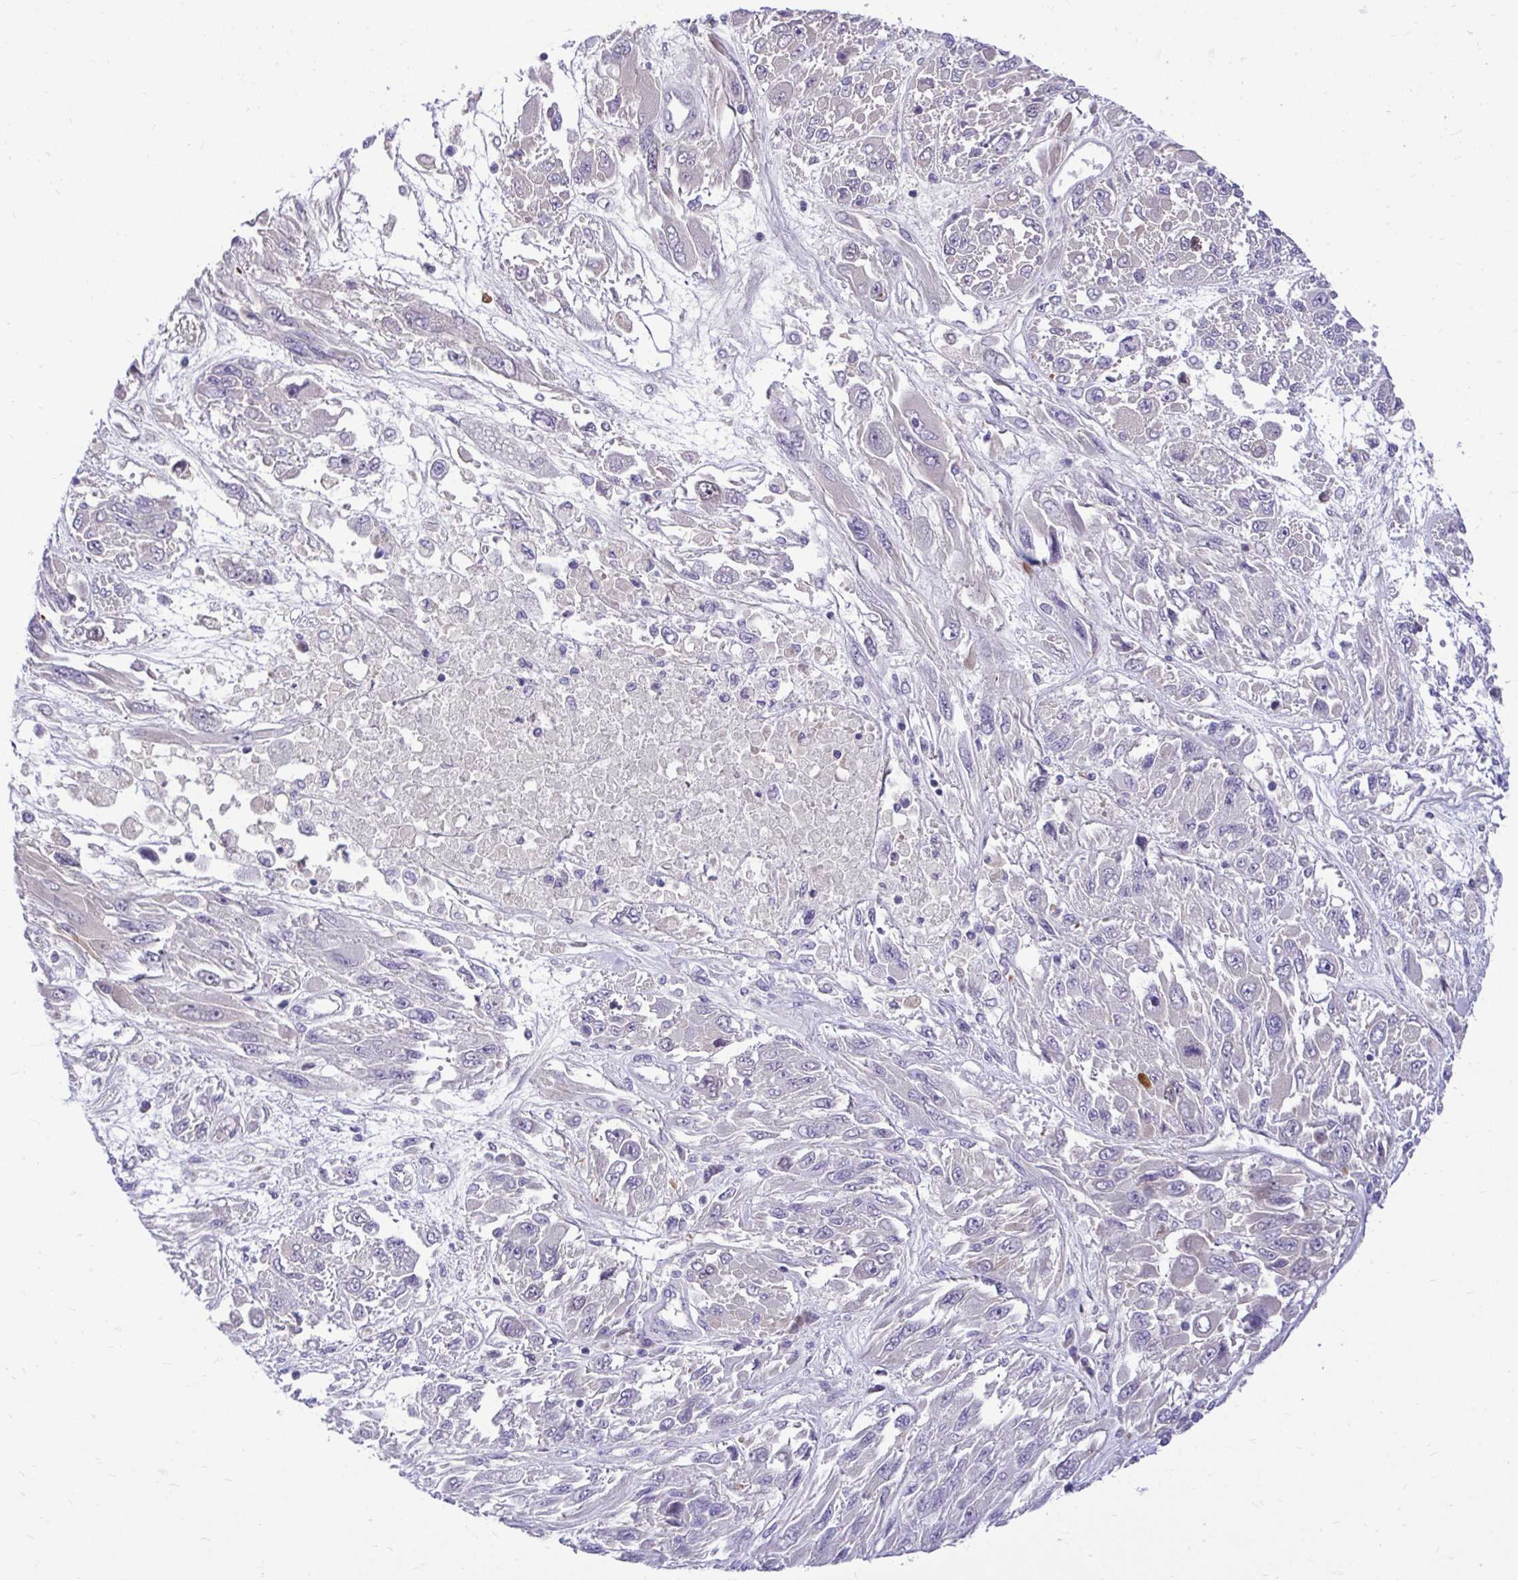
{"staining": {"intensity": "negative", "quantity": "none", "location": "none"}, "tissue": "melanoma", "cell_type": "Tumor cells", "image_type": "cancer", "snomed": [{"axis": "morphology", "description": "Malignant melanoma, NOS"}, {"axis": "topography", "description": "Skin"}], "caption": "A high-resolution image shows immunohistochemistry staining of malignant melanoma, which displays no significant positivity in tumor cells.", "gene": "CDC20", "patient": {"sex": "female", "age": 91}}